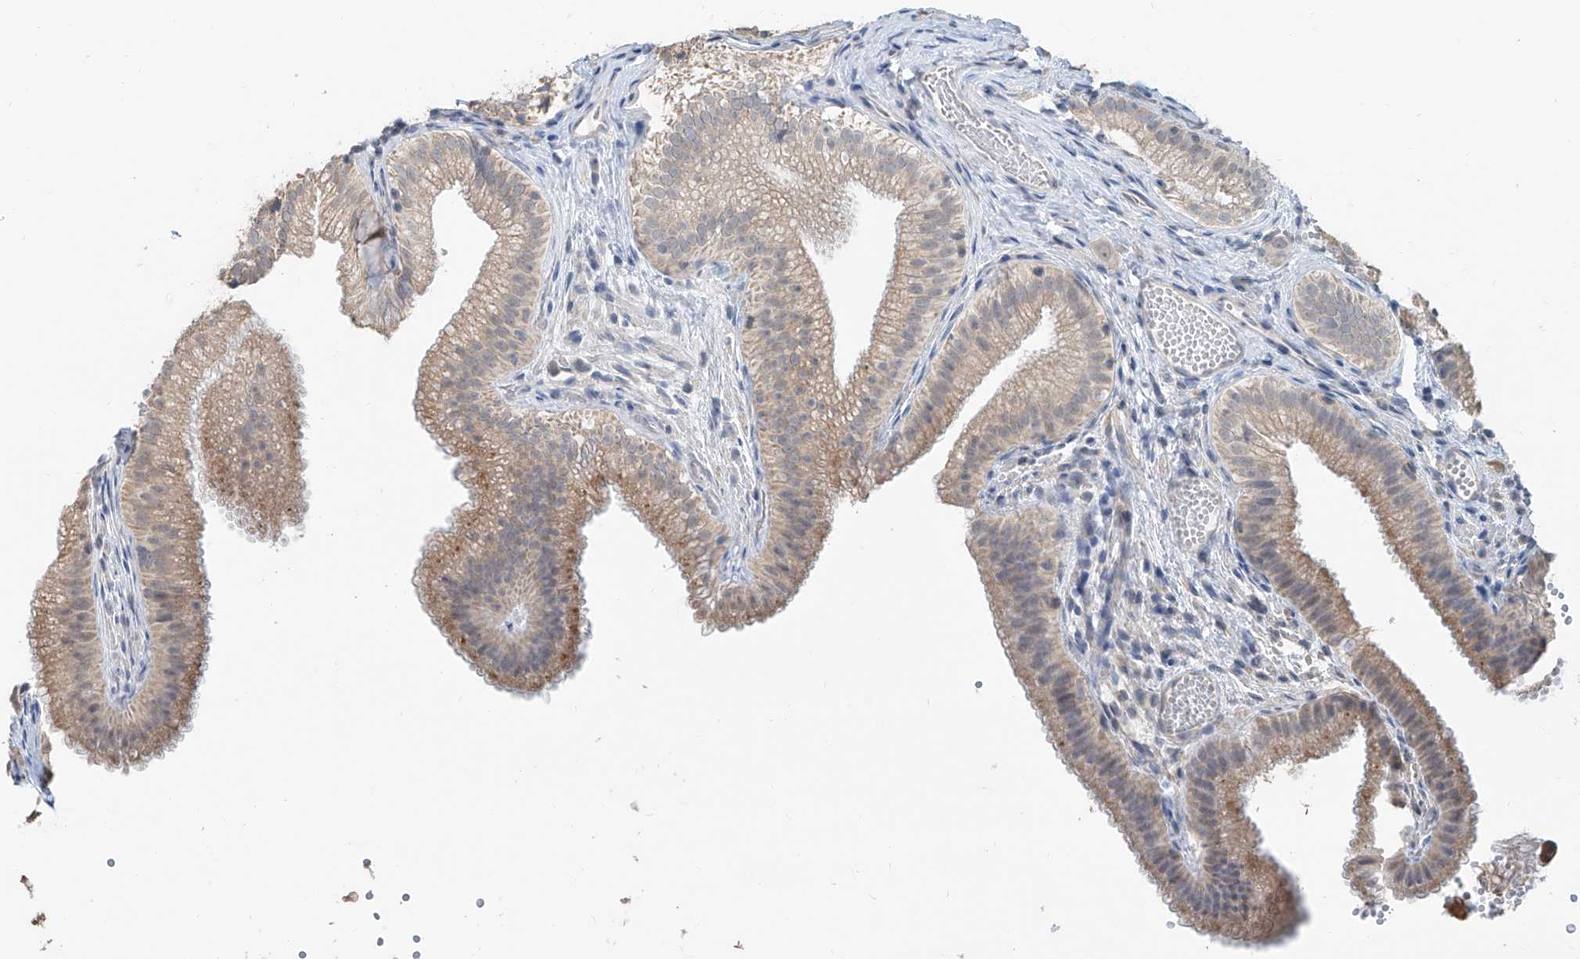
{"staining": {"intensity": "weak", "quantity": ">75%", "location": "cytoplasmic/membranous"}, "tissue": "gallbladder", "cell_type": "Glandular cells", "image_type": "normal", "snomed": [{"axis": "morphology", "description": "Normal tissue, NOS"}, {"axis": "topography", "description": "Gallbladder"}], "caption": "A low amount of weak cytoplasmic/membranous expression is present in about >75% of glandular cells in normal gallbladder.", "gene": "KCNK10", "patient": {"sex": "female", "age": 30}}